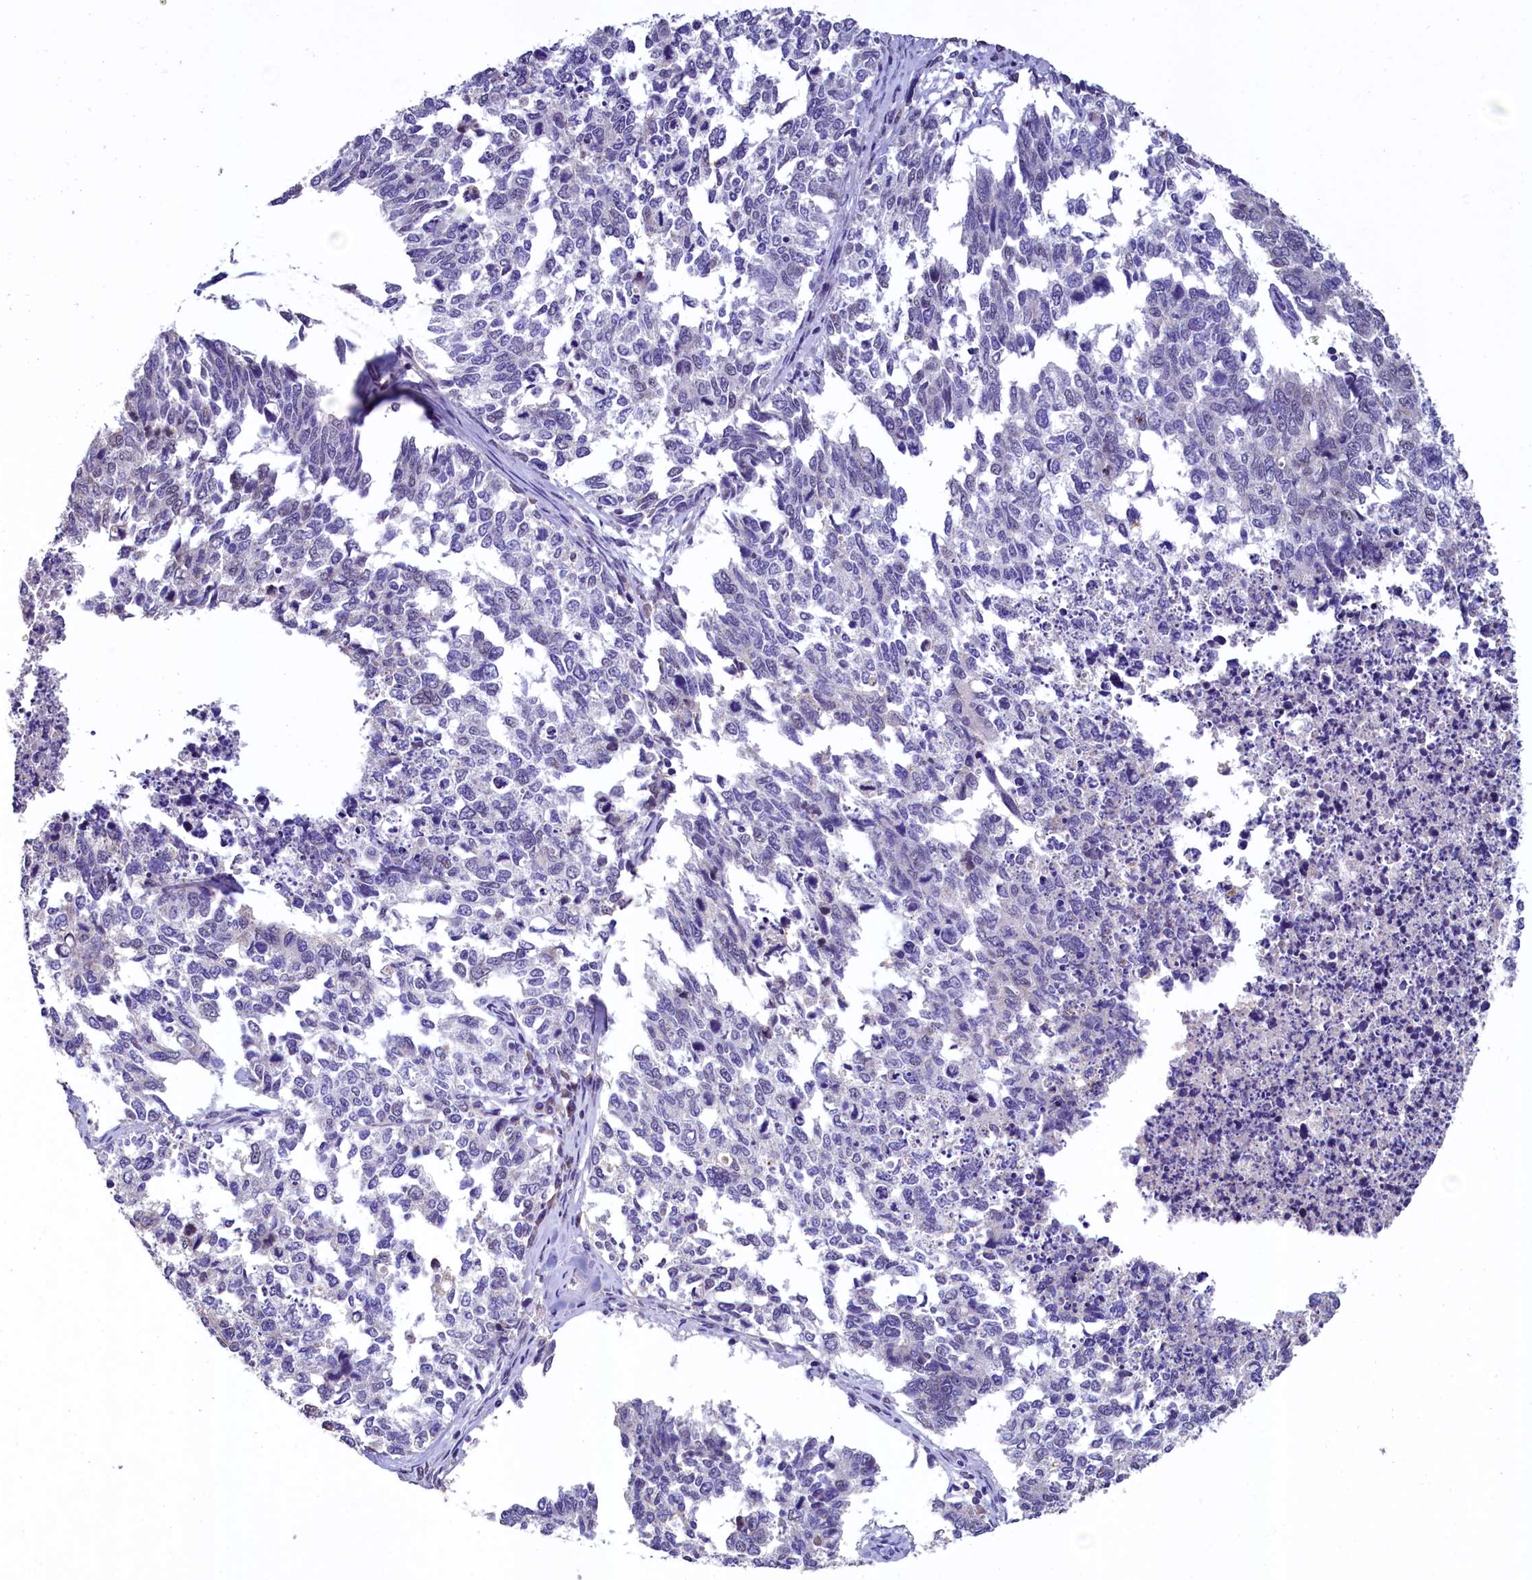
{"staining": {"intensity": "negative", "quantity": "none", "location": "none"}, "tissue": "cervical cancer", "cell_type": "Tumor cells", "image_type": "cancer", "snomed": [{"axis": "morphology", "description": "Squamous cell carcinoma, NOS"}, {"axis": "topography", "description": "Cervix"}], "caption": "Human cervical cancer stained for a protein using IHC exhibits no positivity in tumor cells.", "gene": "HECTD4", "patient": {"sex": "female", "age": 63}}